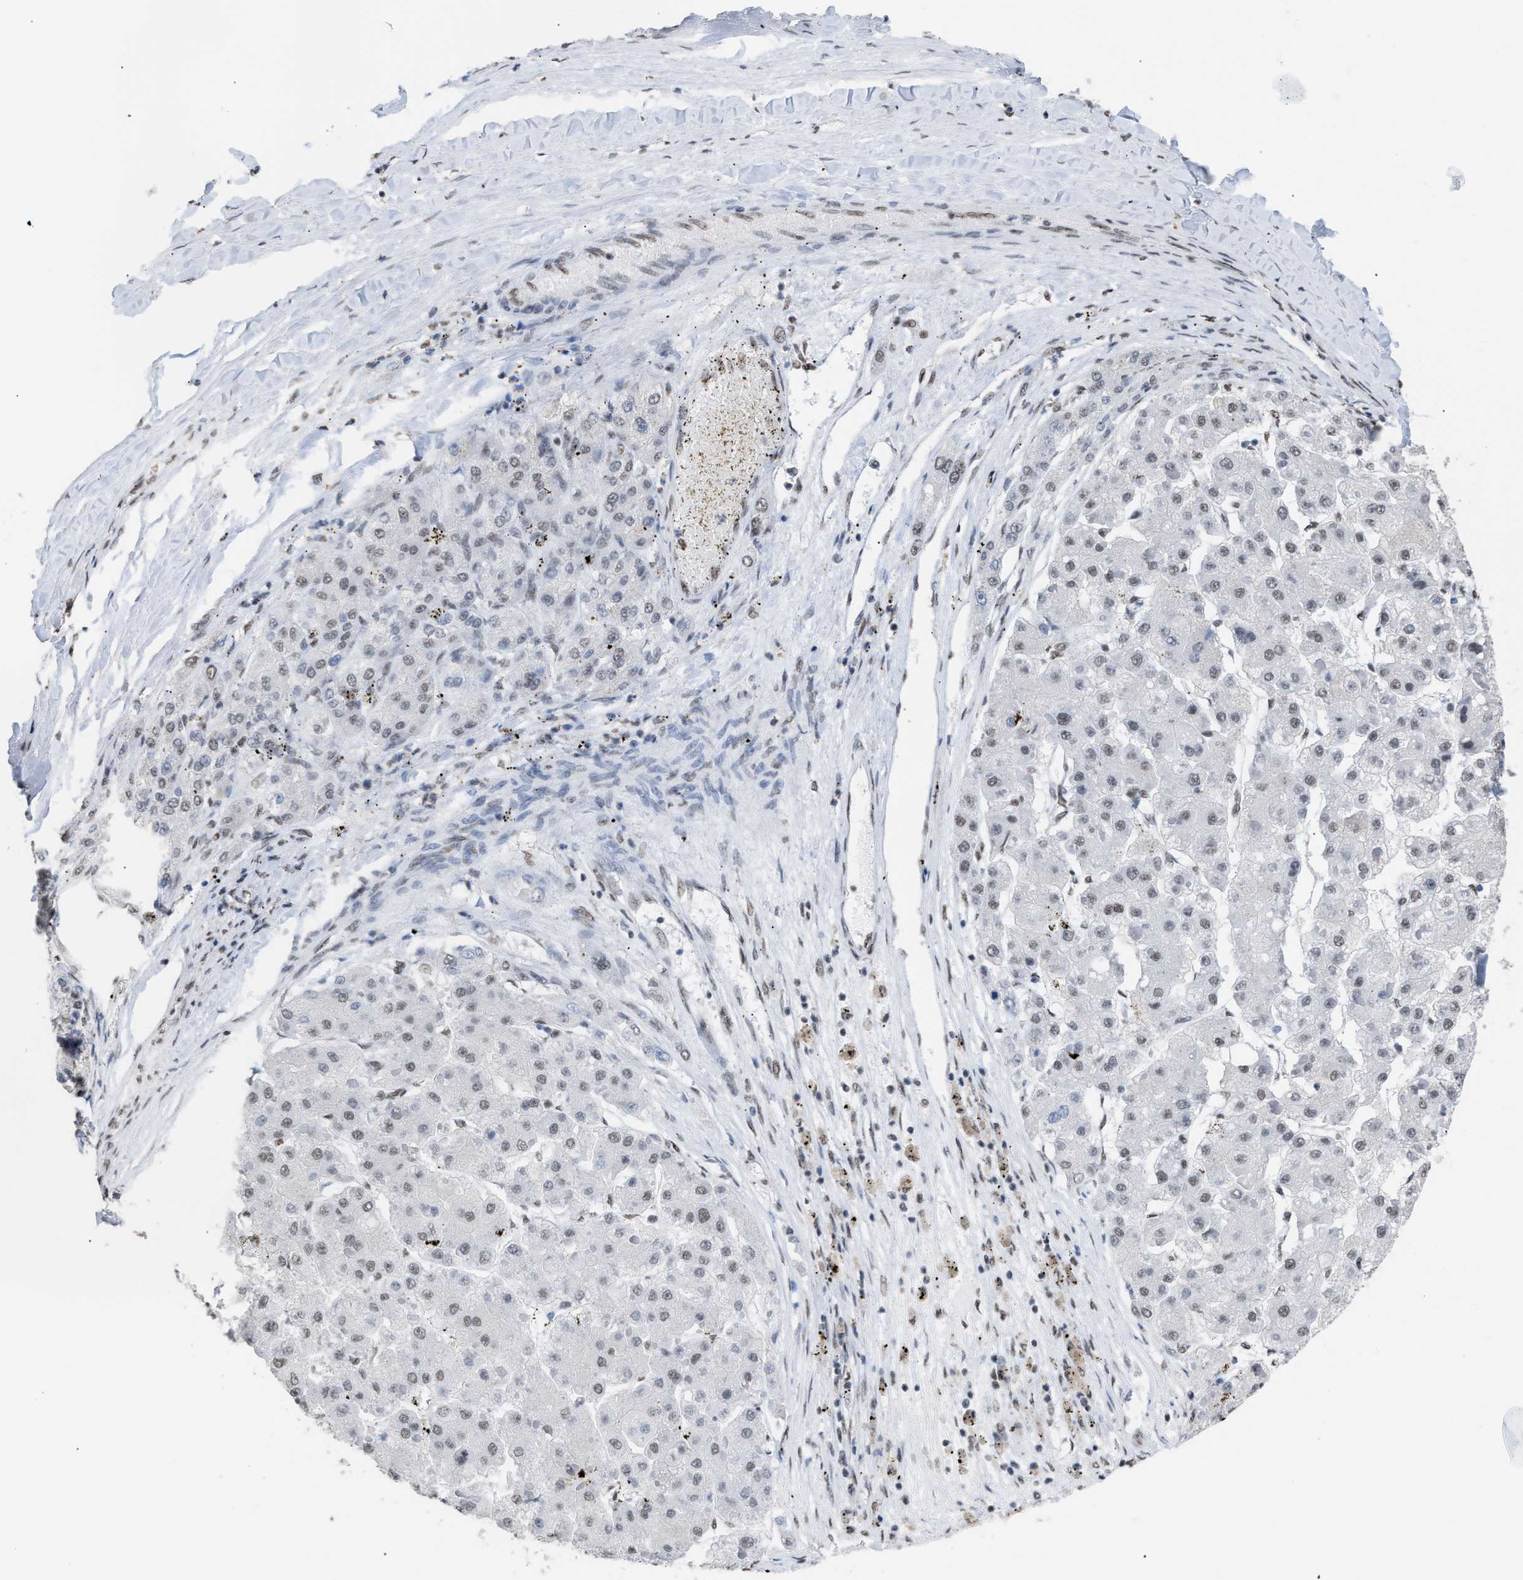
{"staining": {"intensity": "weak", "quantity": "25%-75%", "location": "nuclear"}, "tissue": "liver cancer", "cell_type": "Tumor cells", "image_type": "cancer", "snomed": [{"axis": "morphology", "description": "Carcinoma, Hepatocellular, NOS"}, {"axis": "topography", "description": "Liver"}], "caption": "Immunohistochemical staining of hepatocellular carcinoma (liver) exhibits low levels of weak nuclear staining in about 25%-75% of tumor cells. (DAB (3,3'-diaminobenzidine) IHC with brightfield microscopy, high magnification).", "gene": "CCAR2", "patient": {"sex": "female", "age": 73}}